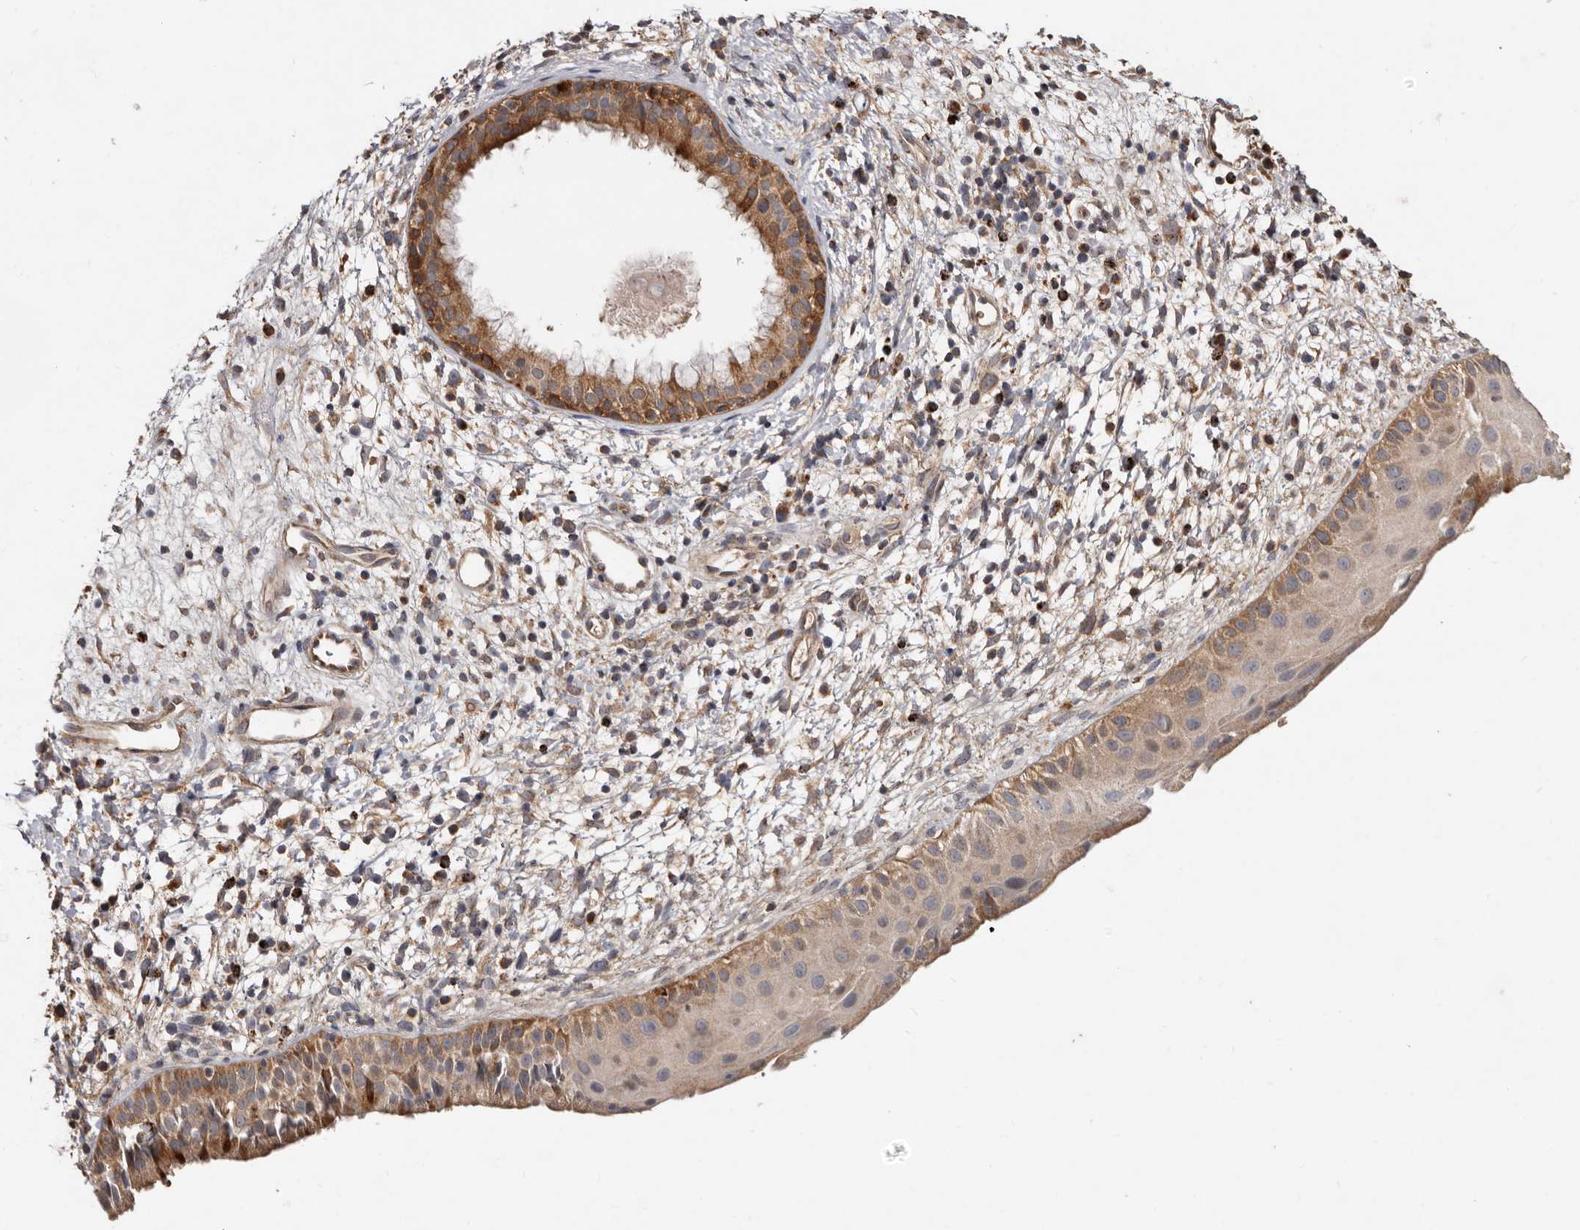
{"staining": {"intensity": "strong", "quantity": "25%-75%", "location": "cytoplasmic/membranous"}, "tissue": "nasopharynx", "cell_type": "Respiratory epithelial cells", "image_type": "normal", "snomed": [{"axis": "morphology", "description": "Normal tissue, NOS"}, {"axis": "topography", "description": "Nasopharynx"}], "caption": "IHC (DAB (3,3'-diaminobenzidine)) staining of normal nasopharynx demonstrates strong cytoplasmic/membranous protein positivity in approximately 25%-75% of respiratory epithelial cells.", "gene": "GOT1L1", "patient": {"sex": "male", "age": 22}}